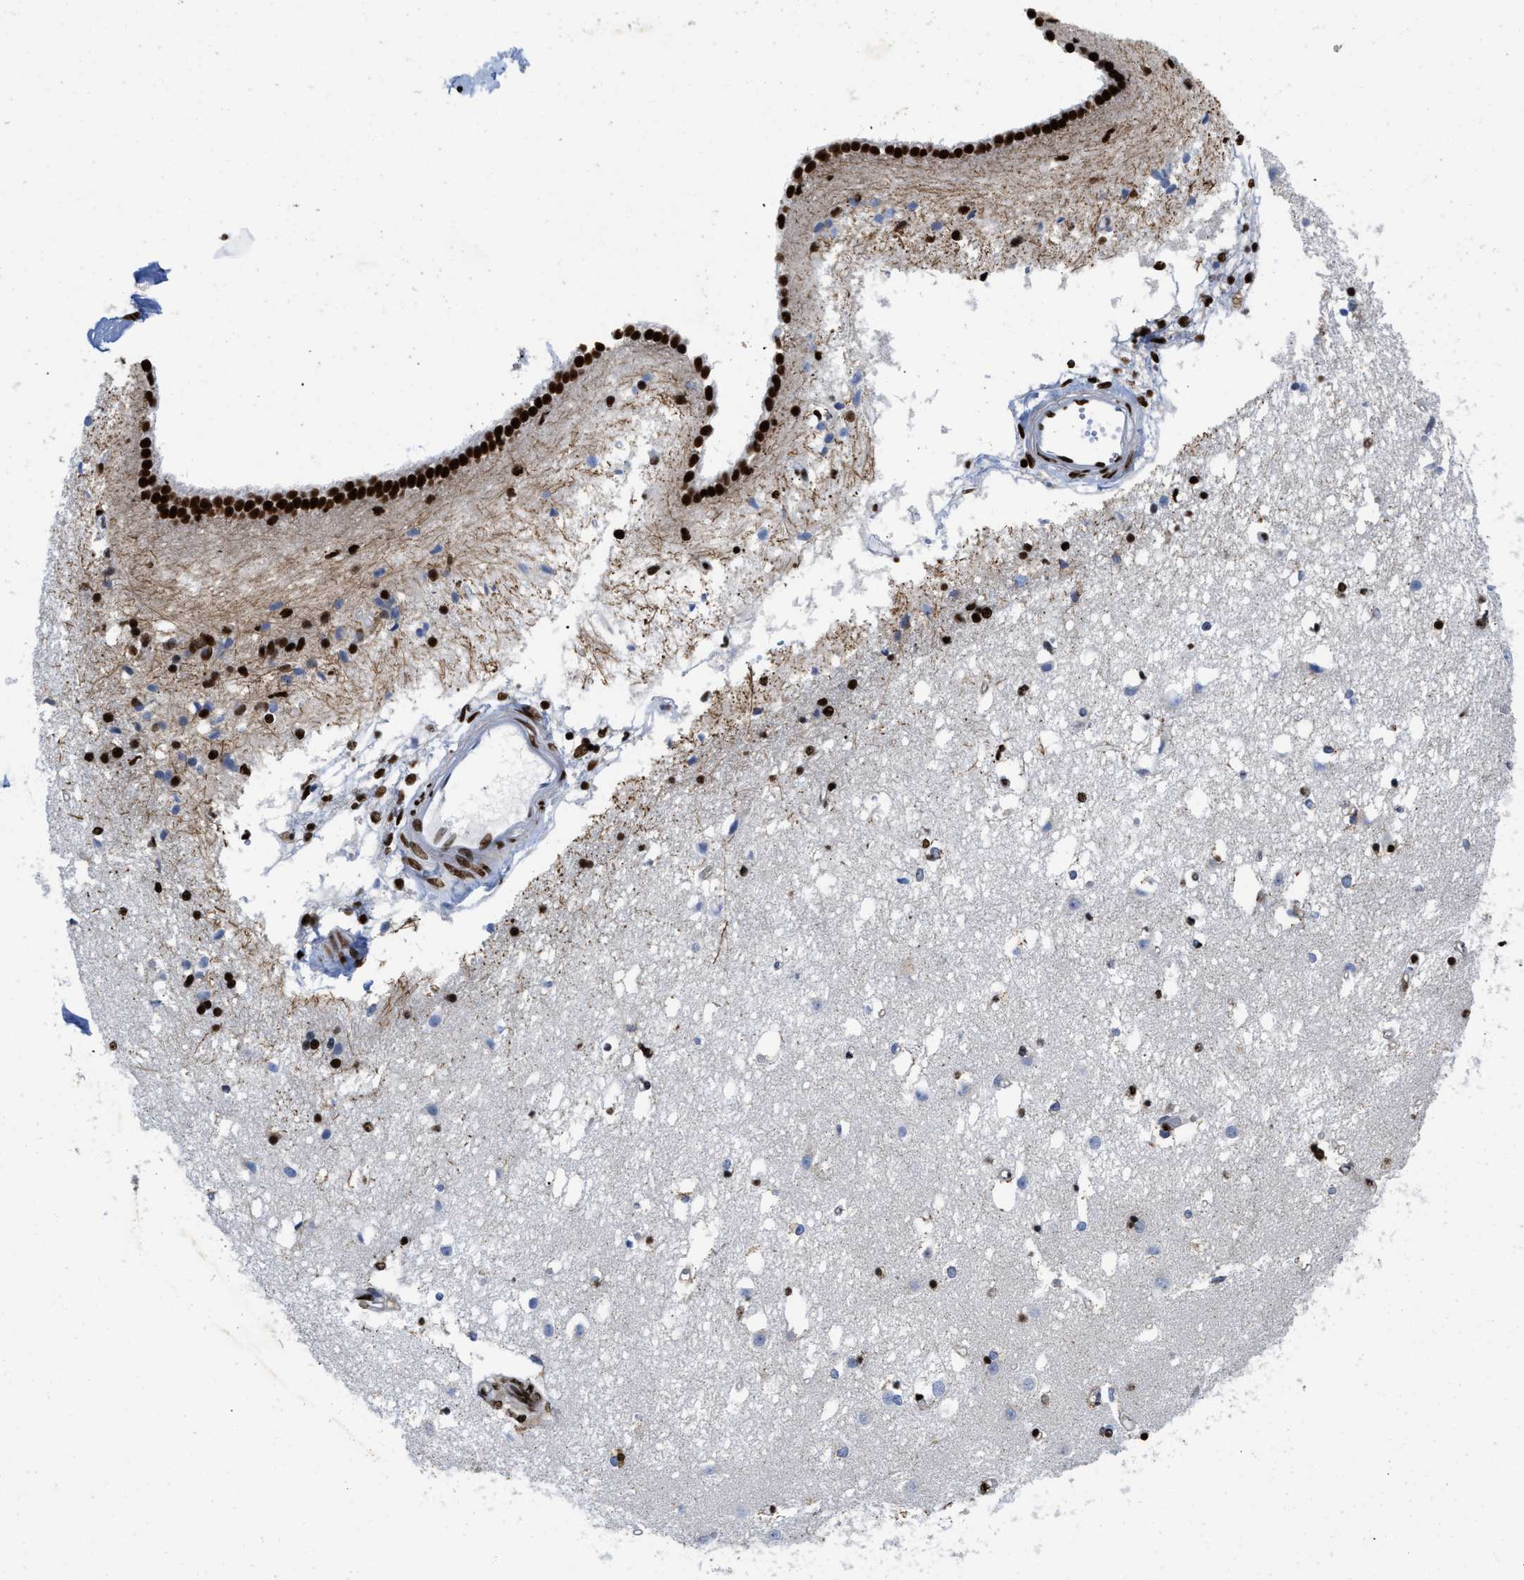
{"staining": {"intensity": "strong", "quantity": "25%-75%", "location": "nuclear"}, "tissue": "caudate", "cell_type": "Glial cells", "image_type": "normal", "snomed": [{"axis": "morphology", "description": "Normal tissue, NOS"}, {"axis": "topography", "description": "Lateral ventricle wall"}], "caption": "Immunohistochemical staining of unremarkable caudate shows strong nuclear protein expression in approximately 25%-75% of glial cells. (DAB (3,3'-diaminobenzidine) = brown stain, brightfield microscopy at high magnification).", "gene": "CREB1", "patient": {"sex": "male", "age": 45}}